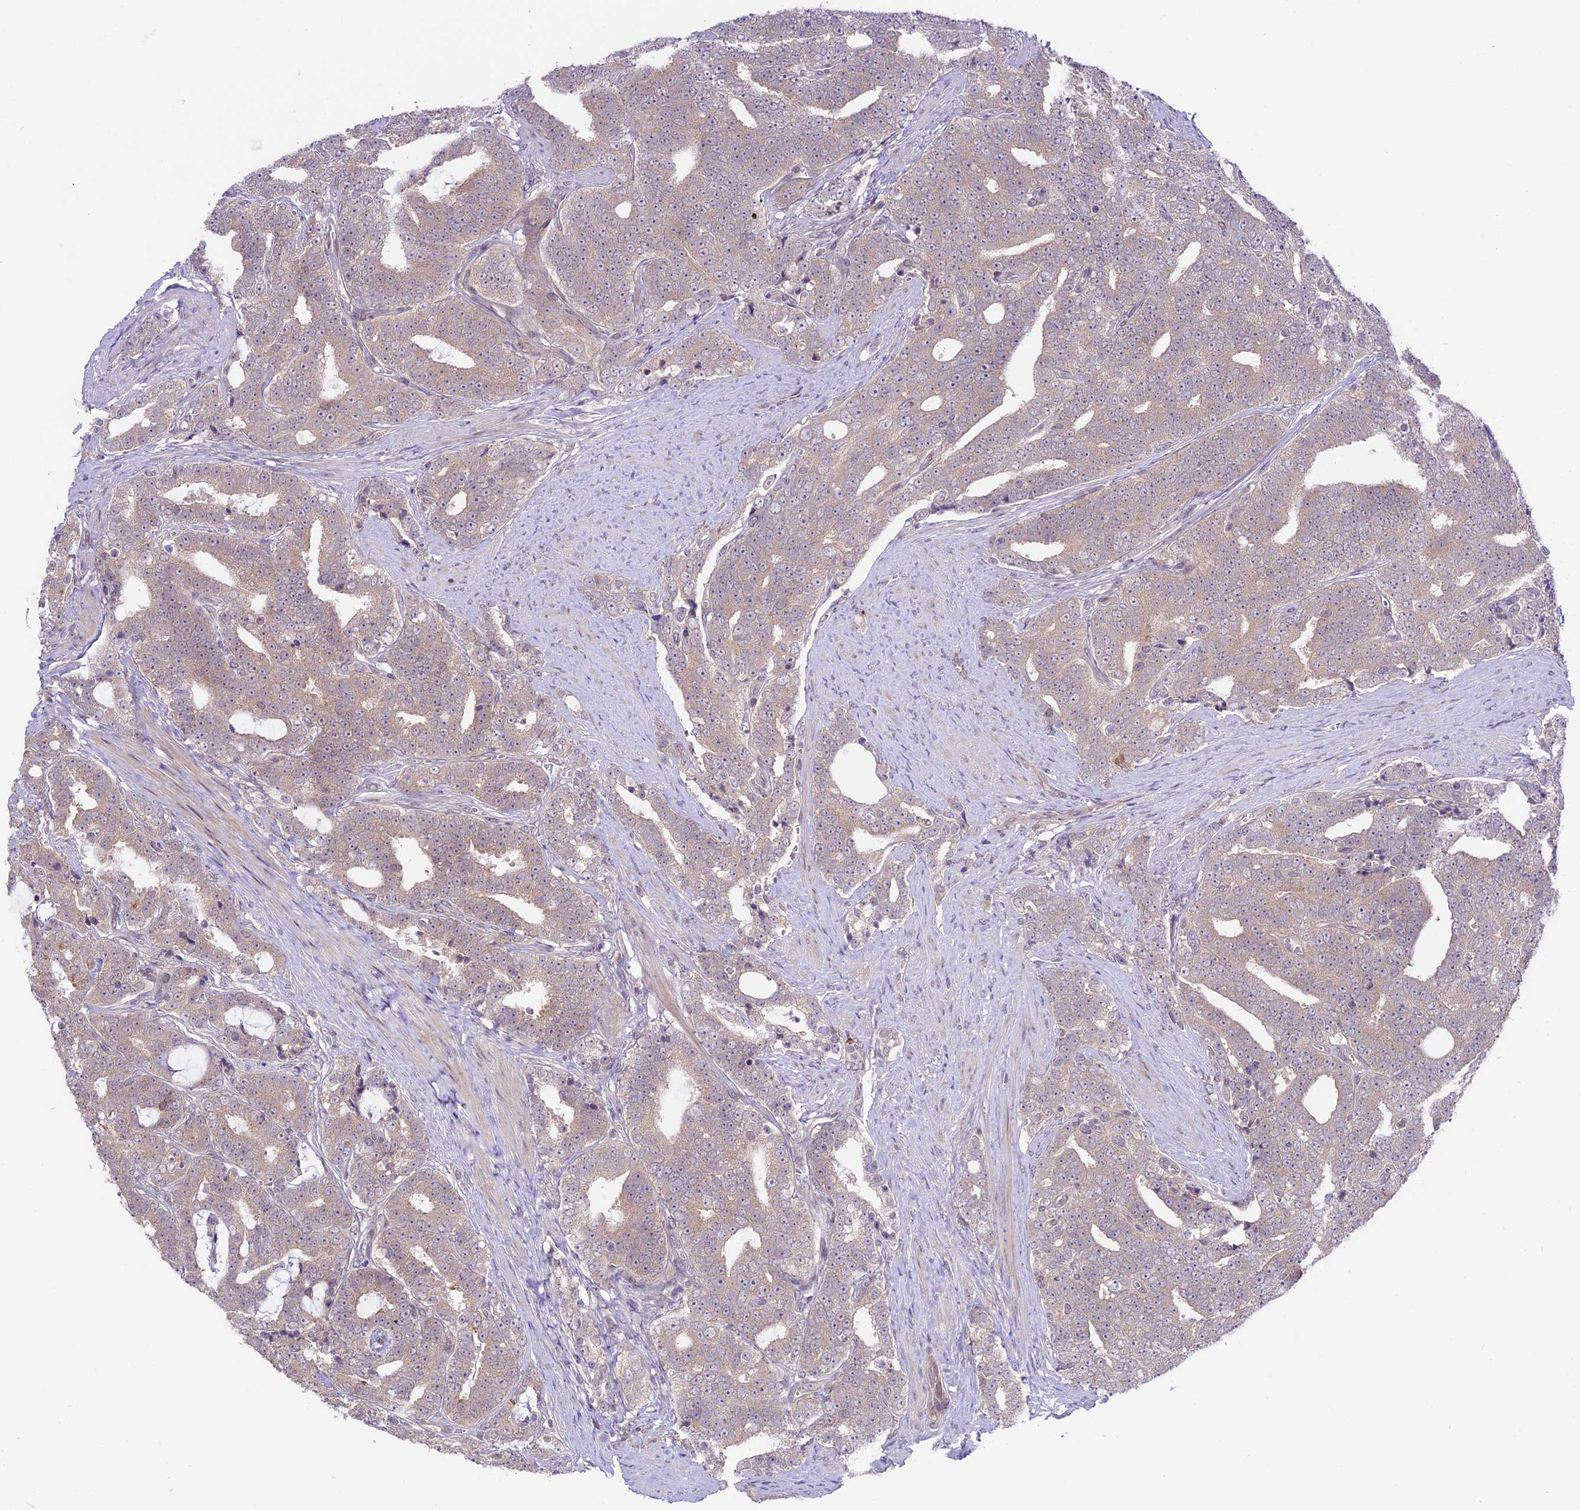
{"staining": {"intensity": "weak", "quantity": "<25%", "location": "cytoplasmic/membranous"}, "tissue": "prostate cancer", "cell_type": "Tumor cells", "image_type": "cancer", "snomed": [{"axis": "morphology", "description": "Adenocarcinoma, High grade"}, {"axis": "topography", "description": "Prostate and seminal vesicle, NOS"}], "caption": "A photomicrograph of human adenocarcinoma (high-grade) (prostate) is negative for staining in tumor cells. (Brightfield microscopy of DAB (3,3'-diaminobenzidine) immunohistochemistry at high magnification).", "gene": "SPRED1", "patient": {"sex": "male", "age": 67}}